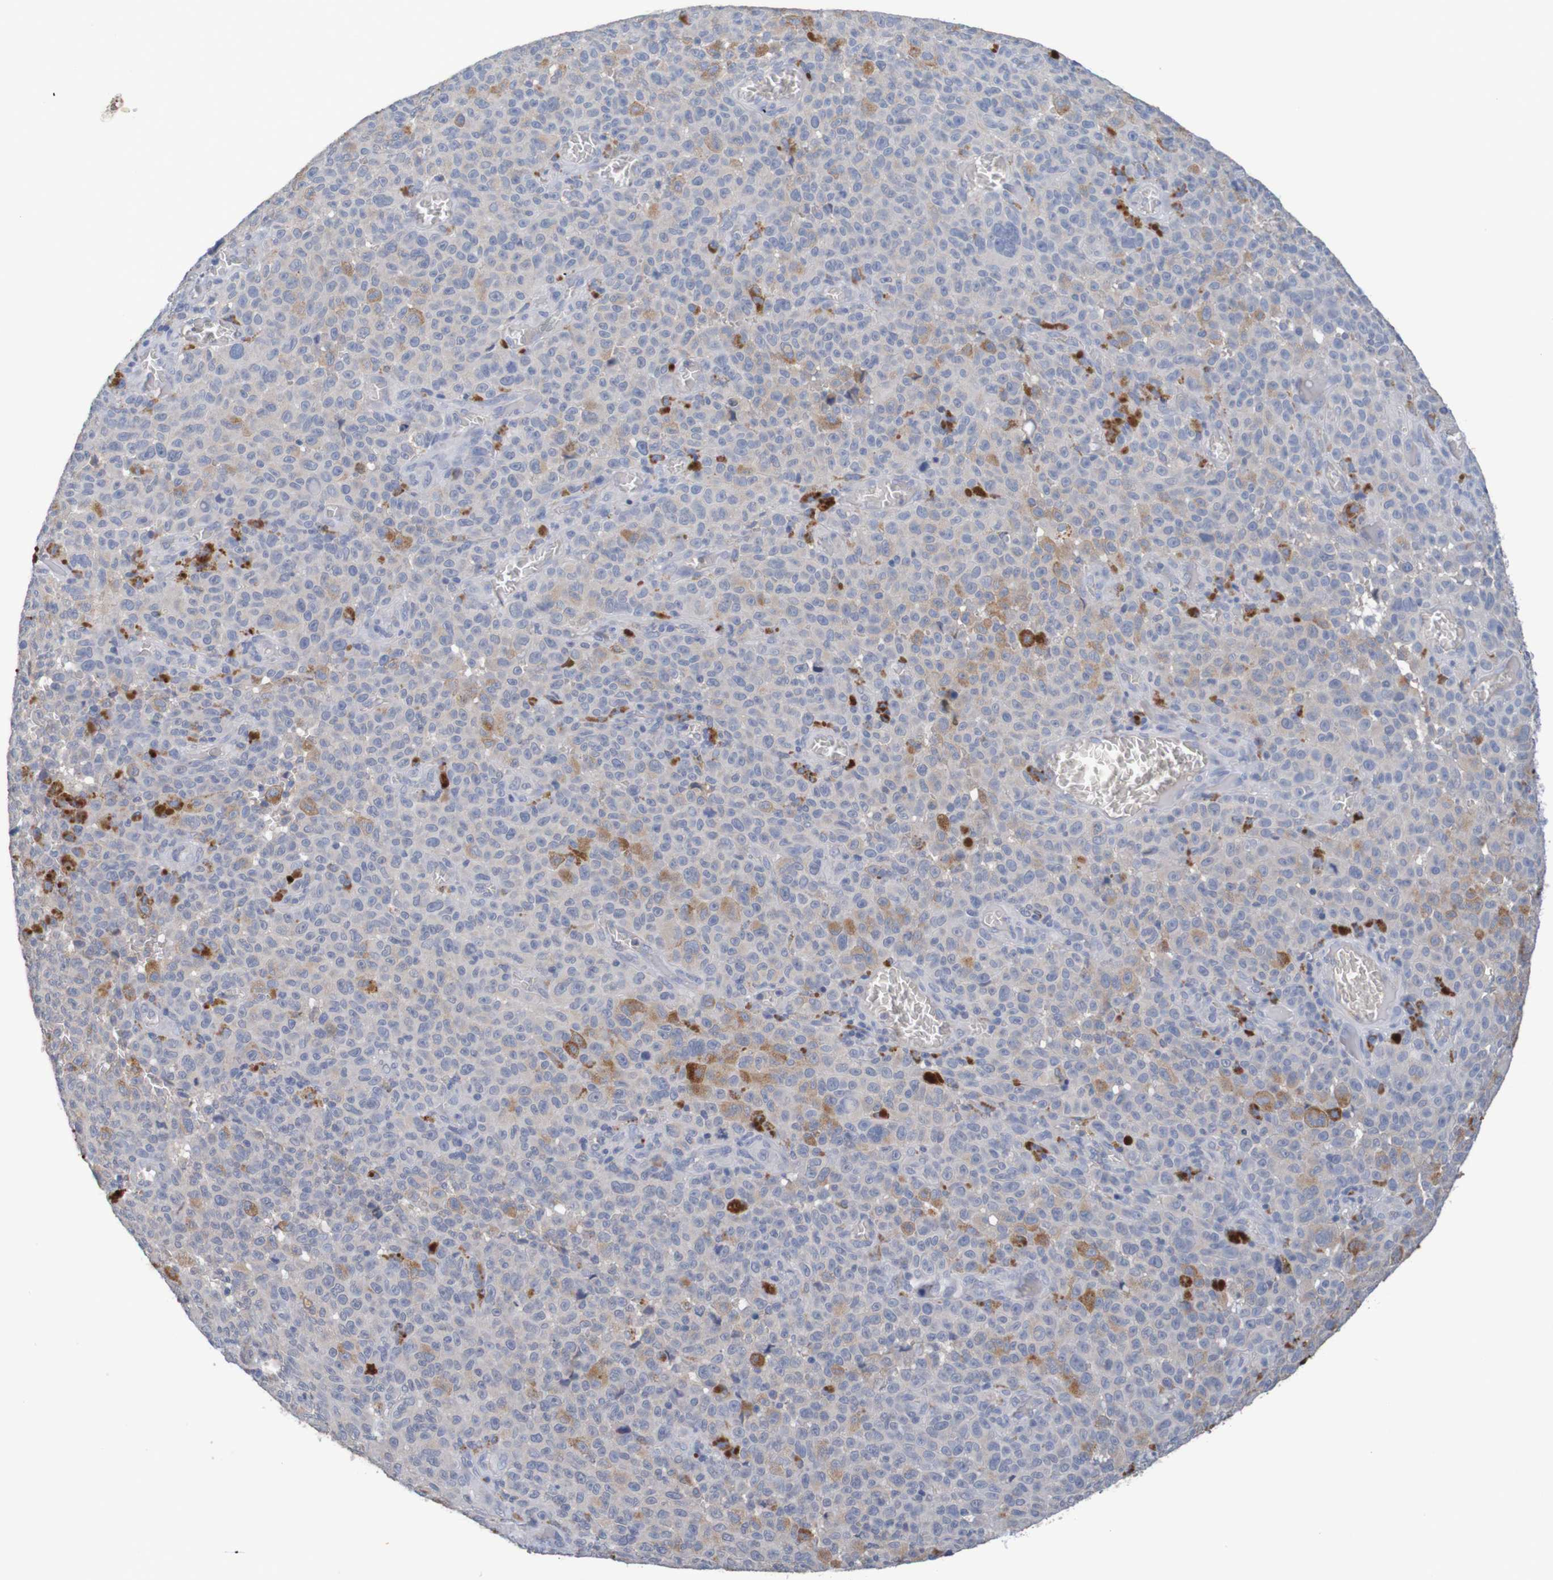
{"staining": {"intensity": "moderate", "quantity": "<25%", "location": "cytoplasmic/membranous"}, "tissue": "melanoma", "cell_type": "Tumor cells", "image_type": "cancer", "snomed": [{"axis": "morphology", "description": "Malignant melanoma, NOS"}, {"axis": "topography", "description": "Skin"}], "caption": "Melanoma stained with DAB IHC displays low levels of moderate cytoplasmic/membranous positivity in about <25% of tumor cells.", "gene": "LTA", "patient": {"sex": "female", "age": 82}}